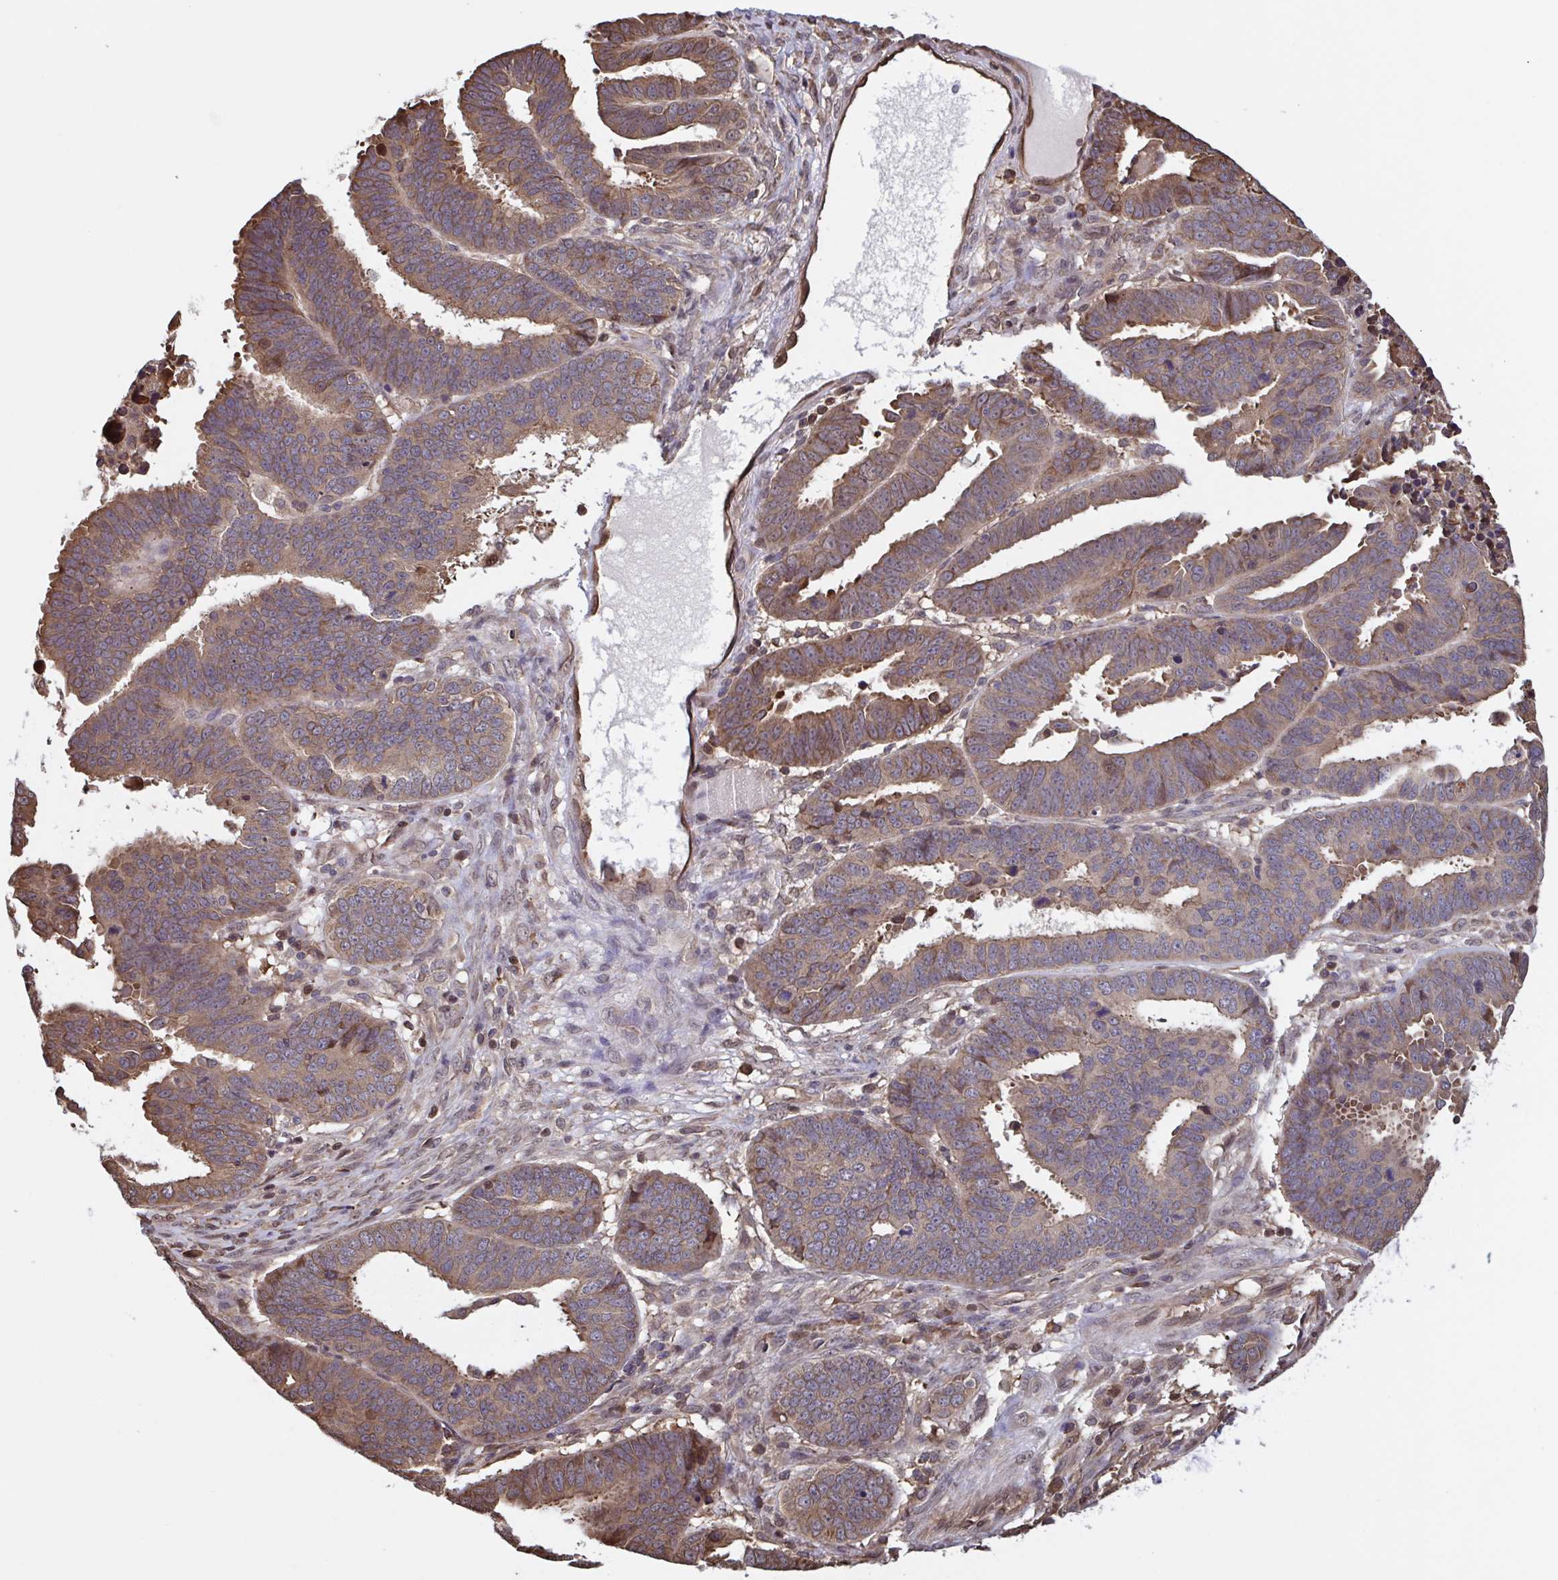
{"staining": {"intensity": "moderate", "quantity": ">75%", "location": "cytoplasmic/membranous"}, "tissue": "ovarian cancer", "cell_type": "Tumor cells", "image_type": "cancer", "snomed": [{"axis": "morphology", "description": "Carcinoma, endometroid"}, {"axis": "morphology", "description": "Cystadenocarcinoma, serous, NOS"}, {"axis": "topography", "description": "Ovary"}], "caption": "DAB immunohistochemical staining of ovarian cancer demonstrates moderate cytoplasmic/membranous protein expression in about >75% of tumor cells.", "gene": "SEC63", "patient": {"sex": "female", "age": 45}}